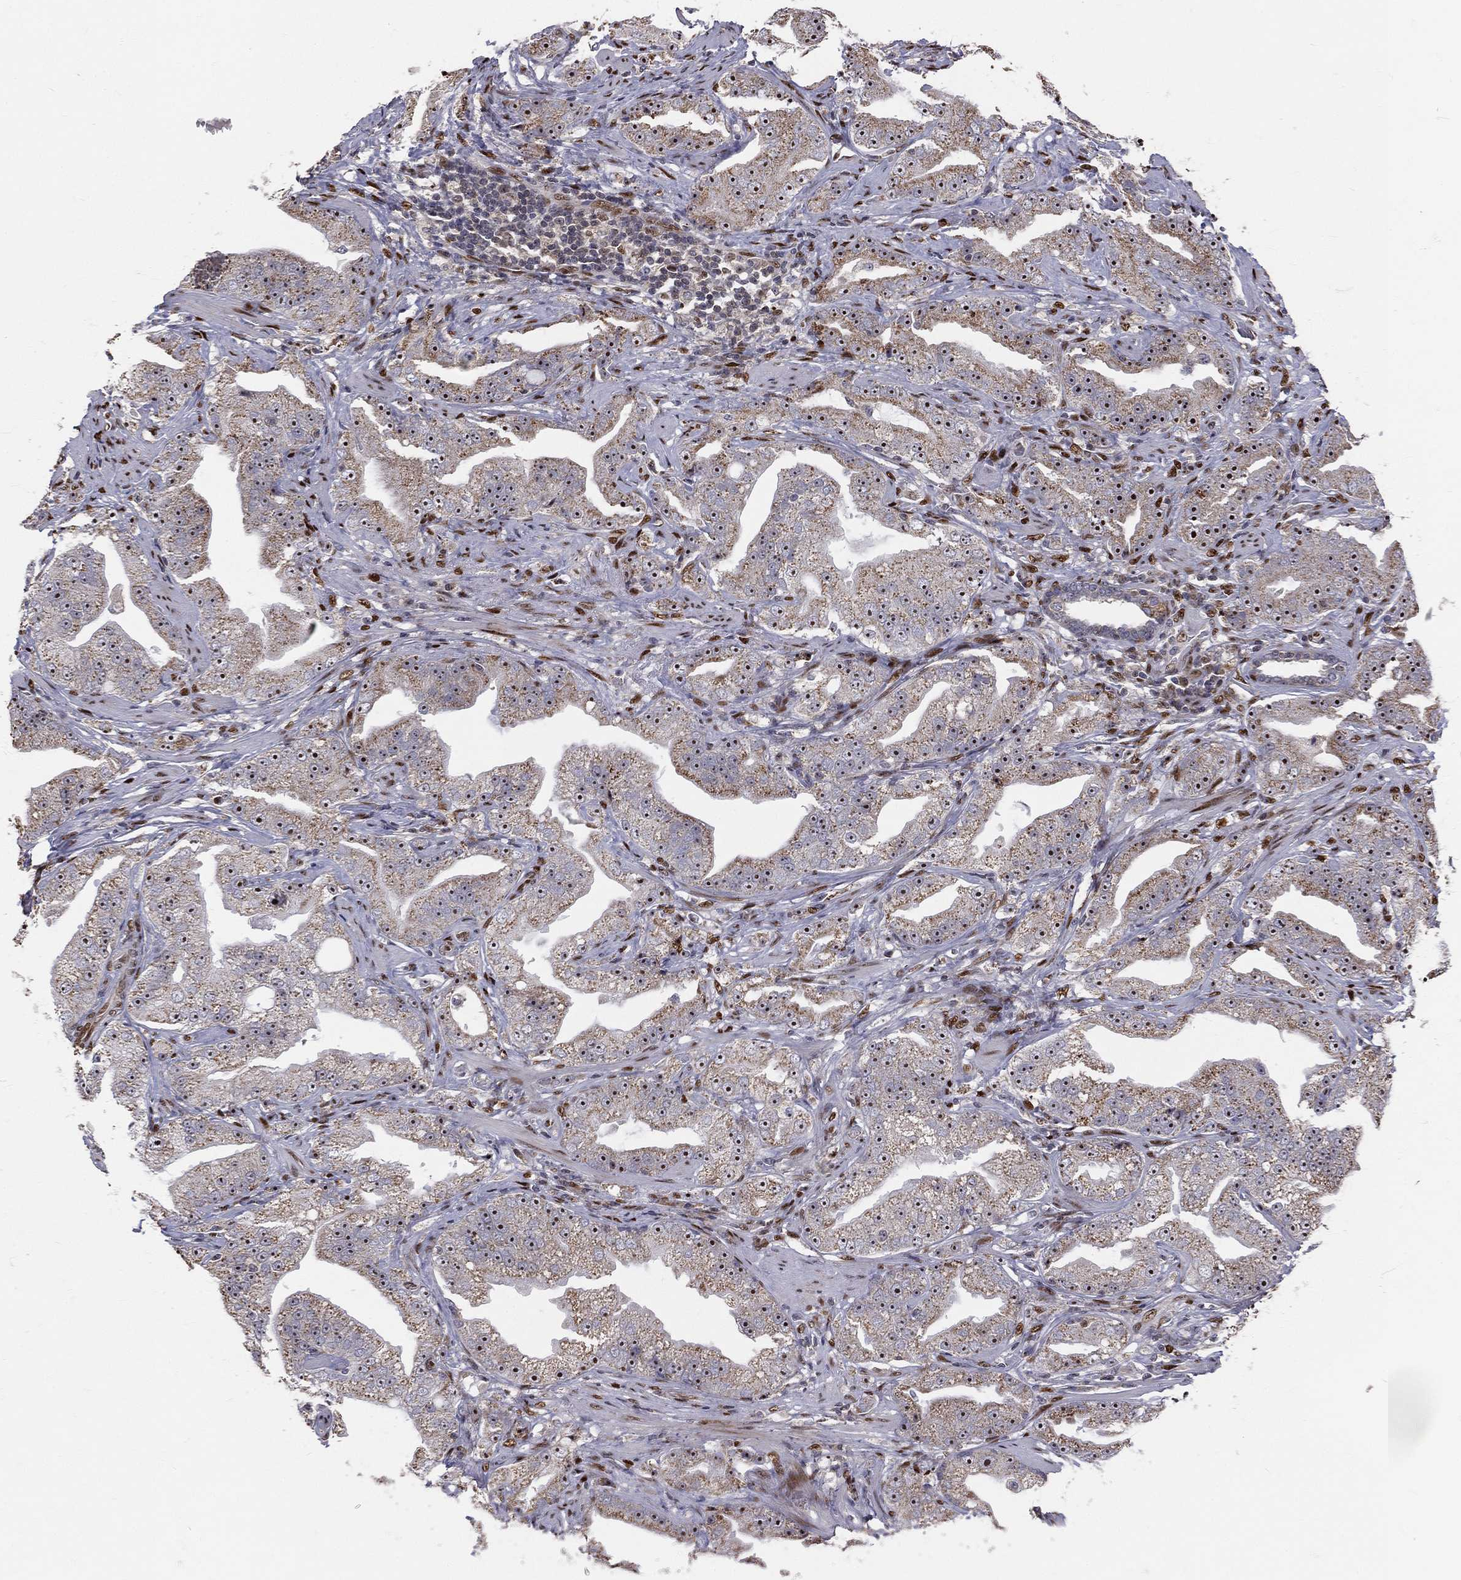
{"staining": {"intensity": "moderate", "quantity": "25%-75%", "location": "cytoplasmic/membranous,nuclear"}, "tissue": "prostate cancer", "cell_type": "Tumor cells", "image_type": "cancer", "snomed": [{"axis": "morphology", "description": "Adenocarcinoma, Low grade"}, {"axis": "topography", "description": "Prostate"}], "caption": "This histopathology image shows prostate adenocarcinoma (low-grade) stained with immunohistochemistry to label a protein in brown. The cytoplasmic/membranous and nuclear of tumor cells show moderate positivity for the protein. Nuclei are counter-stained blue.", "gene": "ZEB1", "patient": {"sex": "male", "age": 62}}